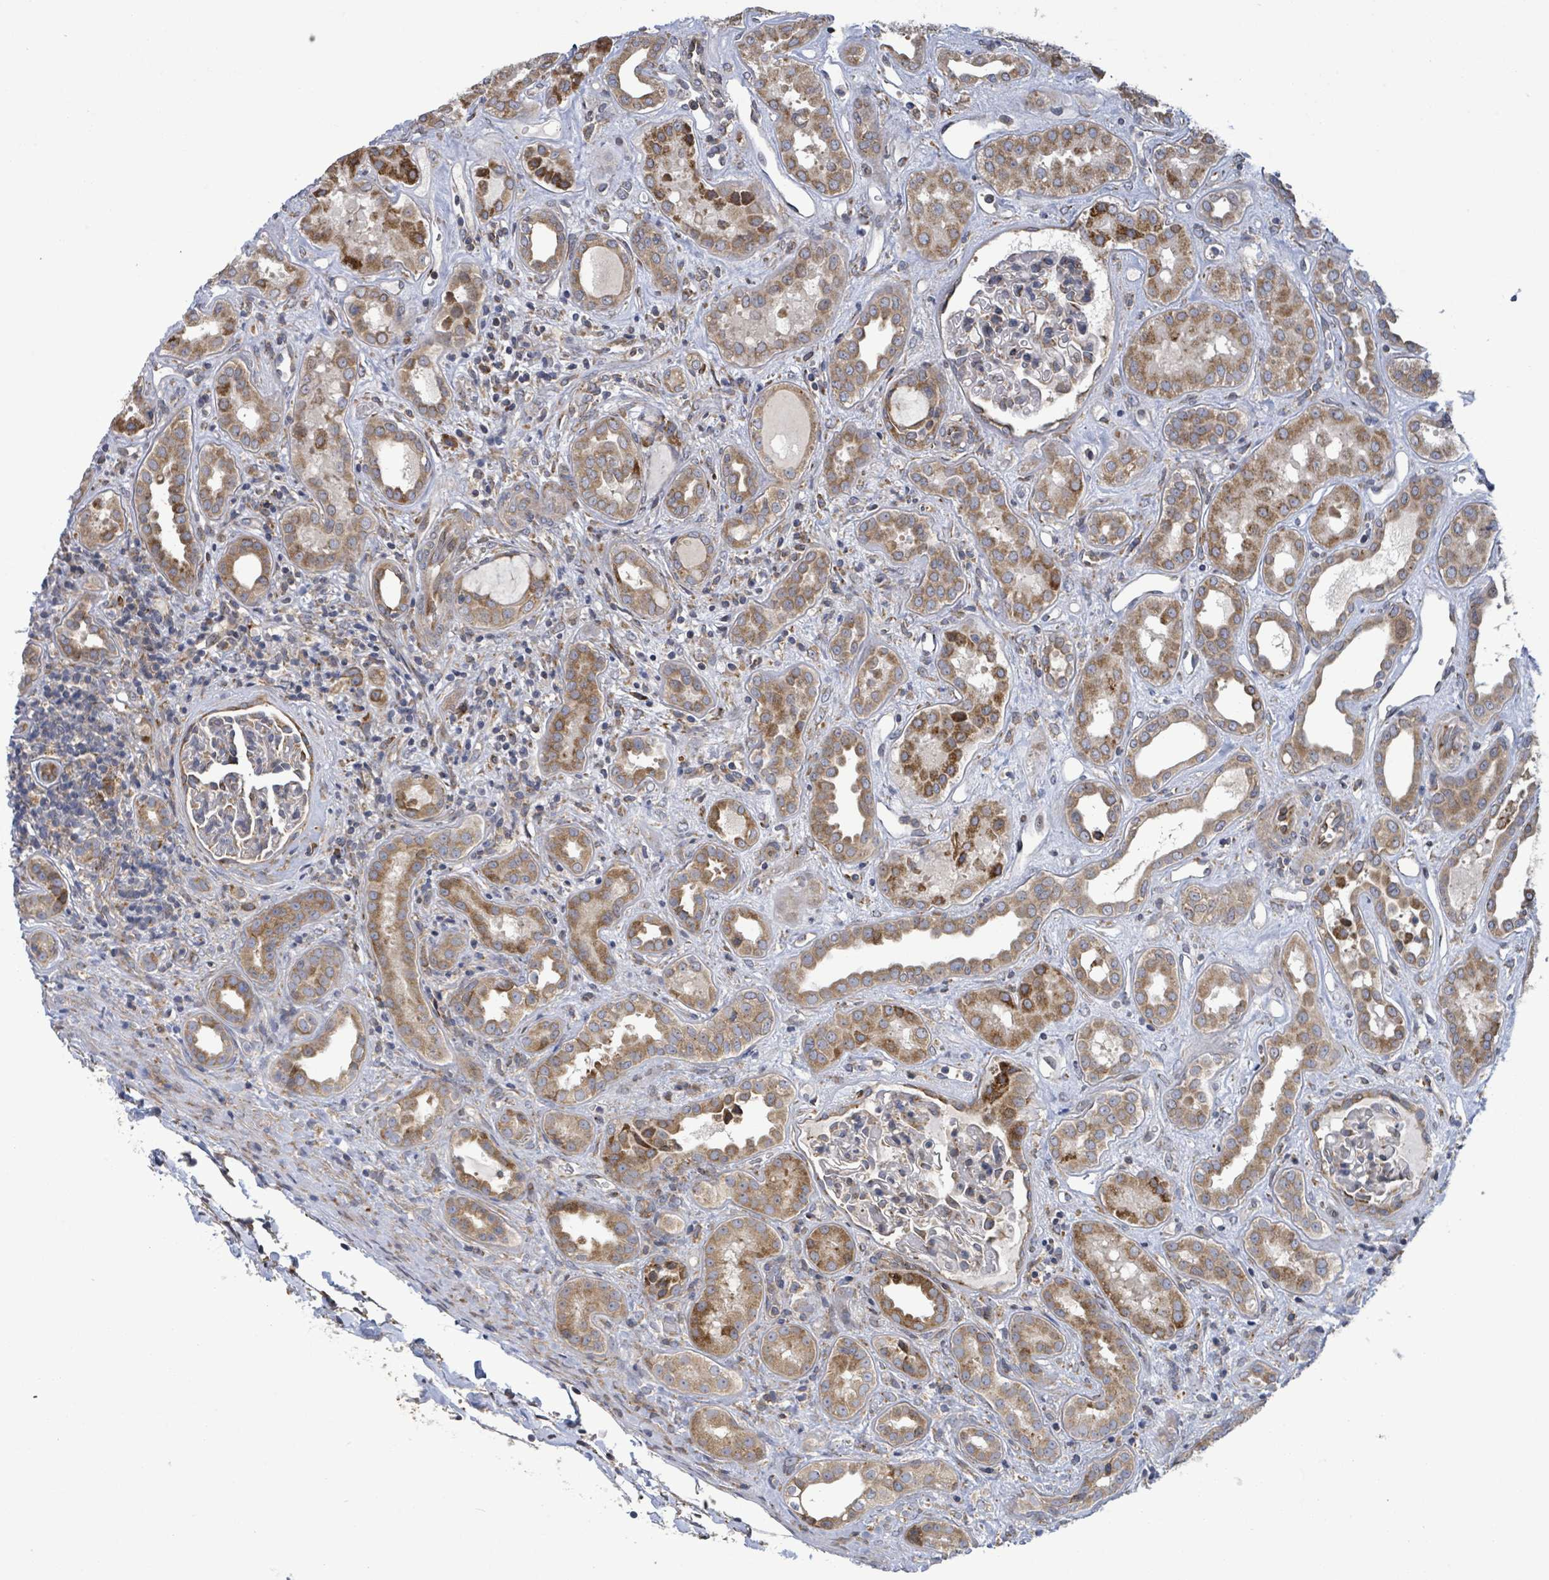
{"staining": {"intensity": "moderate", "quantity": "<25%", "location": "cytoplasmic/membranous"}, "tissue": "kidney", "cell_type": "Cells in glomeruli", "image_type": "normal", "snomed": [{"axis": "morphology", "description": "Normal tissue, NOS"}, {"axis": "topography", "description": "Kidney"}], "caption": "A low amount of moderate cytoplasmic/membranous expression is identified in about <25% of cells in glomeruli in benign kidney.", "gene": "NOMO1", "patient": {"sex": "male", "age": 59}}